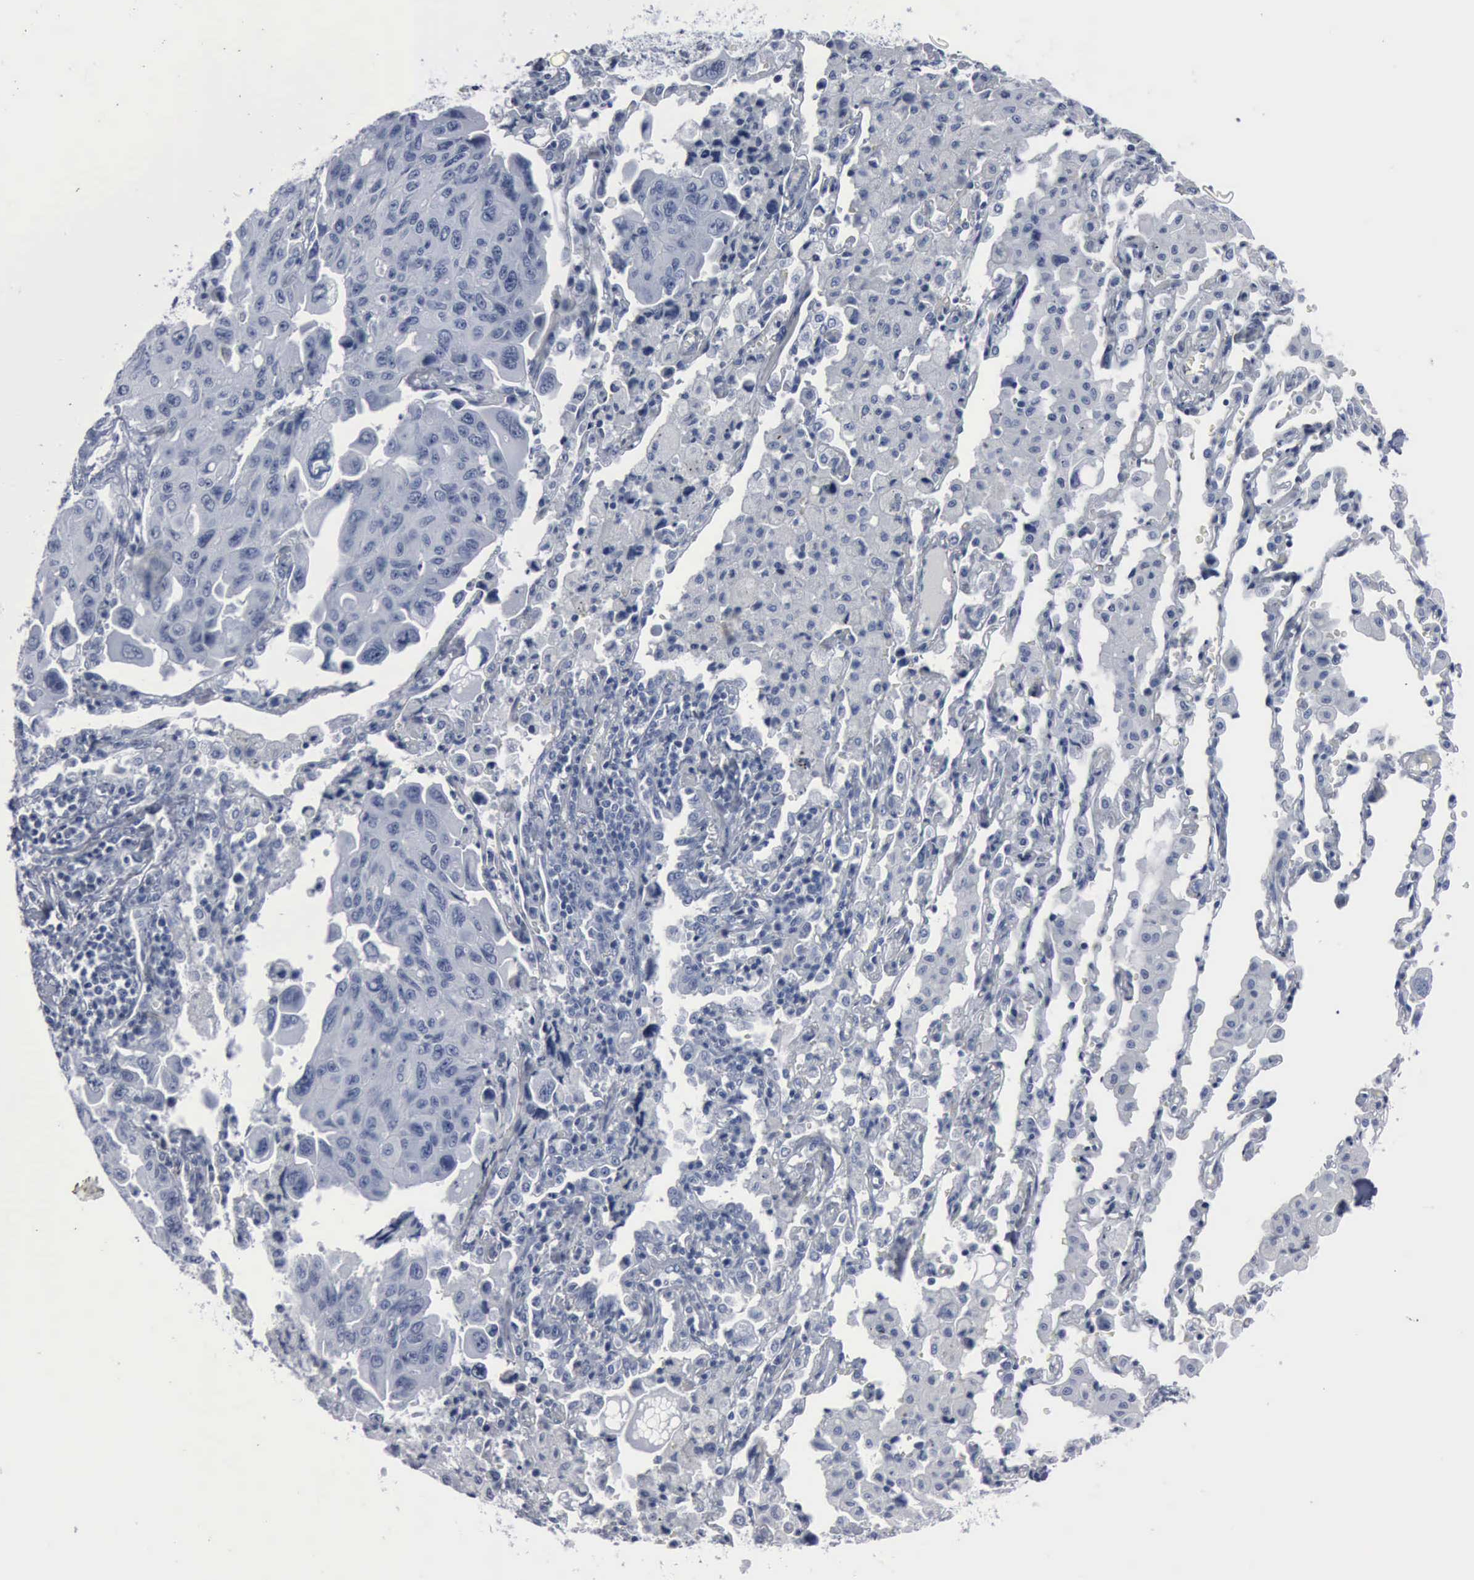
{"staining": {"intensity": "negative", "quantity": "none", "location": "none"}, "tissue": "lung cancer", "cell_type": "Tumor cells", "image_type": "cancer", "snomed": [{"axis": "morphology", "description": "Adenocarcinoma, NOS"}, {"axis": "topography", "description": "Lung"}], "caption": "Tumor cells show no significant expression in lung adenocarcinoma. (DAB immunohistochemistry visualized using brightfield microscopy, high magnification).", "gene": "DMD", "patient": {"sex": "male", "age": 64}}